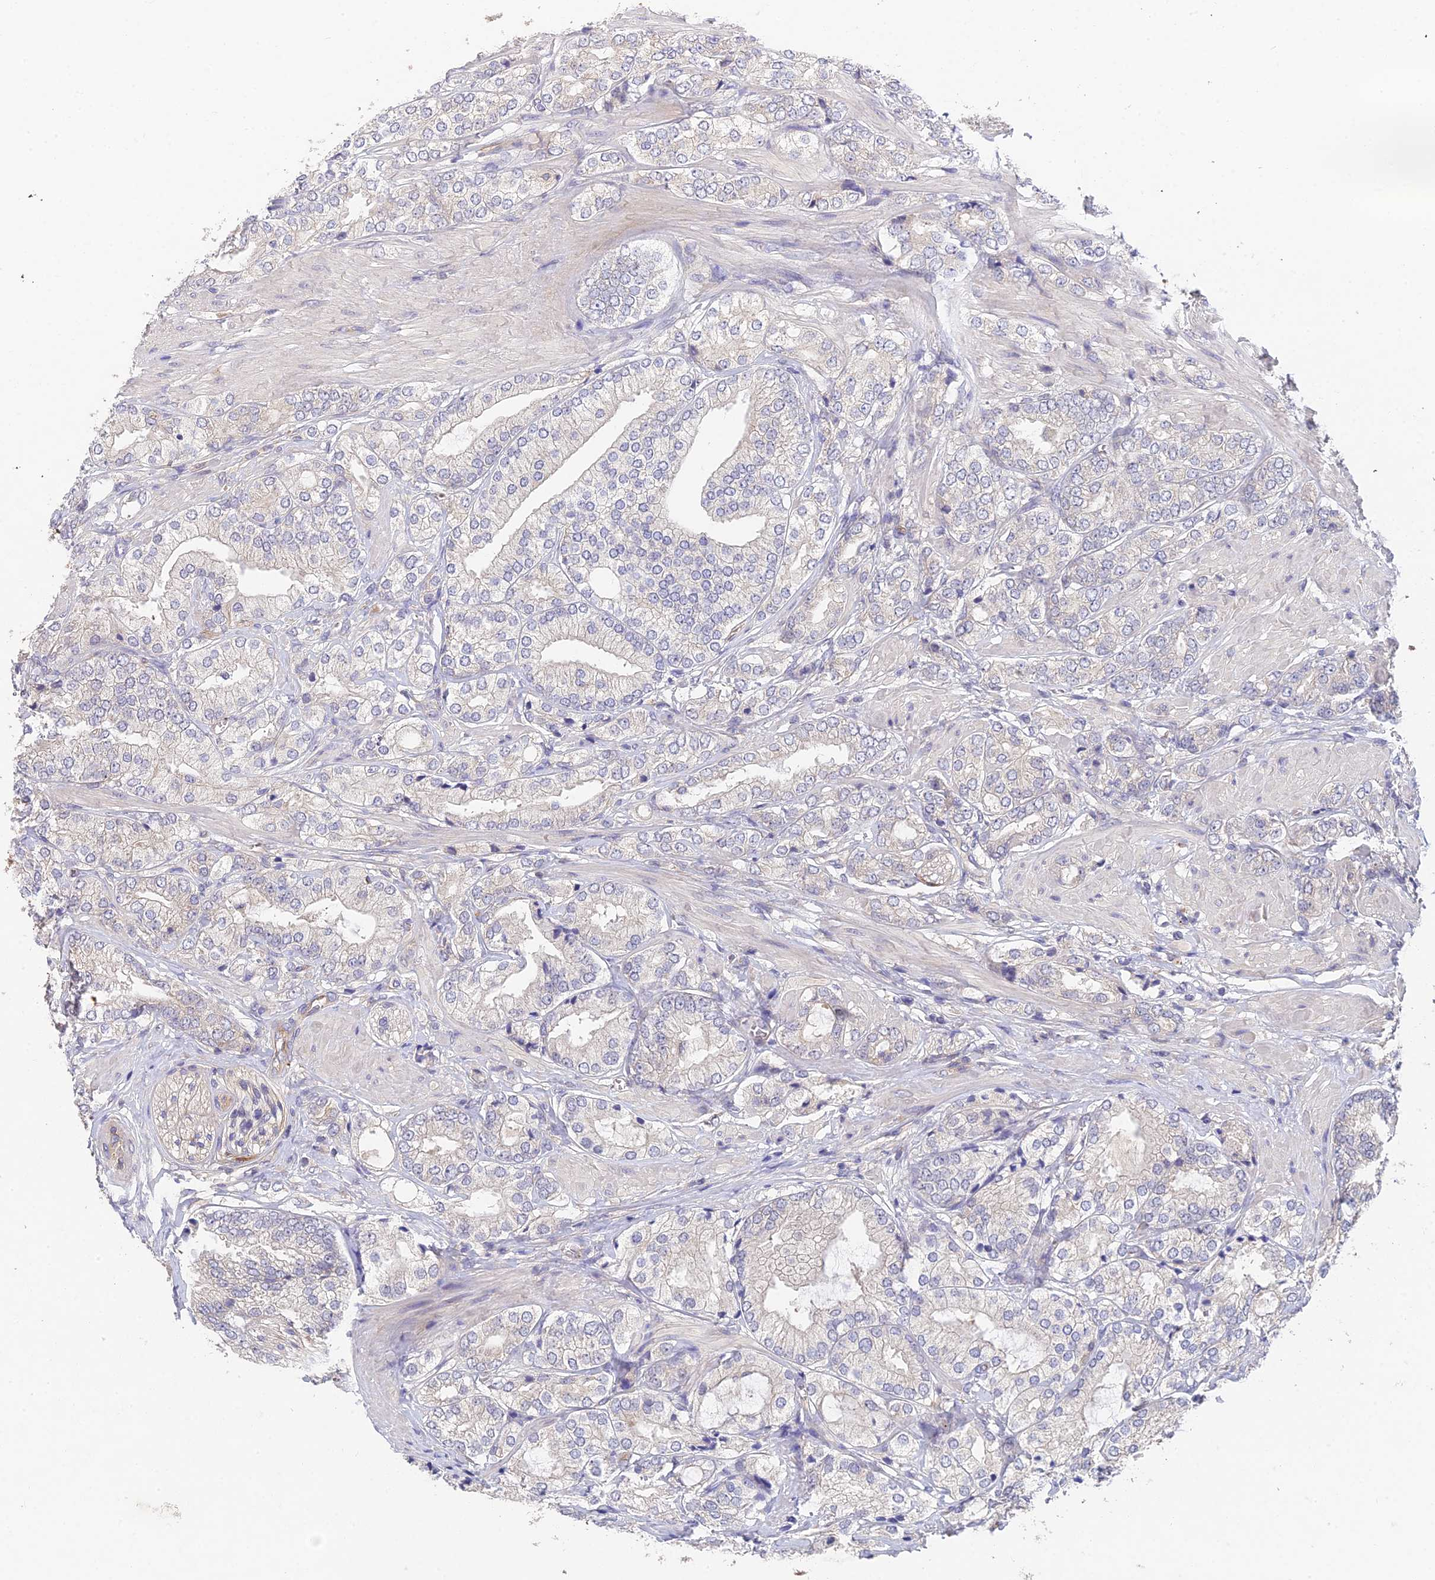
{"staining": {"intensity": "negative", "quantity": "none", "location": "none"}, "tissue": "prostate cancer", "cell_type": "Tumor cells", "image_type": "cancer", "snomed": [{"axis": "morphology", "description": "Adenocarcinoma, High grade"}, {"axis": "topography", "description": "Prostate"}], "caption": "Immunohistochemistry (IHC) micrograph of prostate cancer stained for a protein (brown), which exhibits no positivity in tumor cells. Nuclei are stained in blue.", "gene": "ADAMTS13", "patient": {"sex": "male", "age": 50}}